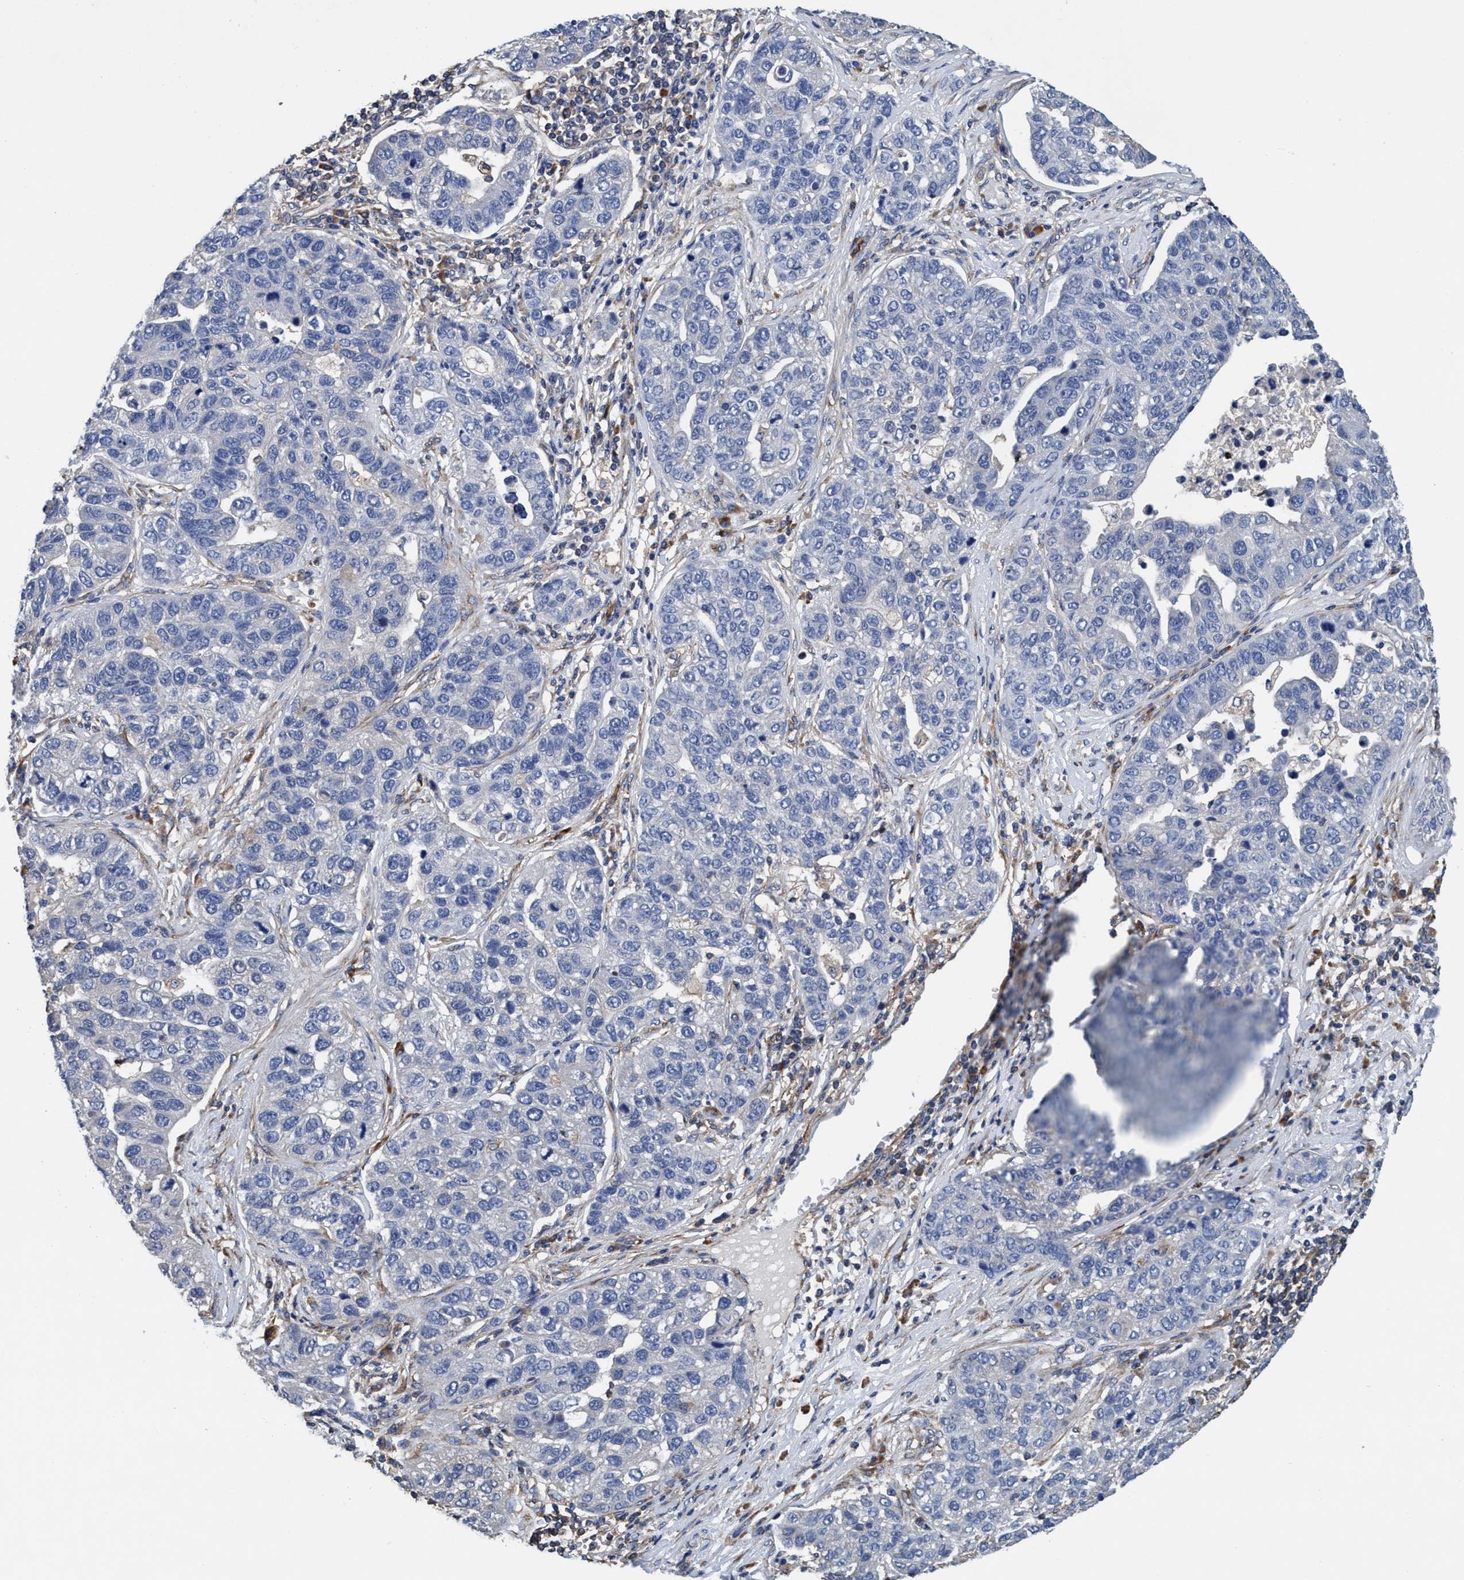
{"staining": {"intensity": "negative", "quantity": "none", "location": "none"}, "tissue": "pancreatic cancer", "cell_type": "Tumor cells", "image_type": "cancer", "snomed": [{"axis": "morphology", "description": "Adenocarcinoma, NOS"}, {"axis": "topography", "description": "Pancreas"}], "caption": "Pancreatic adenocarcinoma stained for a protein using IHC demonstrates no positivity tumor cells.", "gene": "ENDOG", "patient": {"sex": "female", "age": 61}}